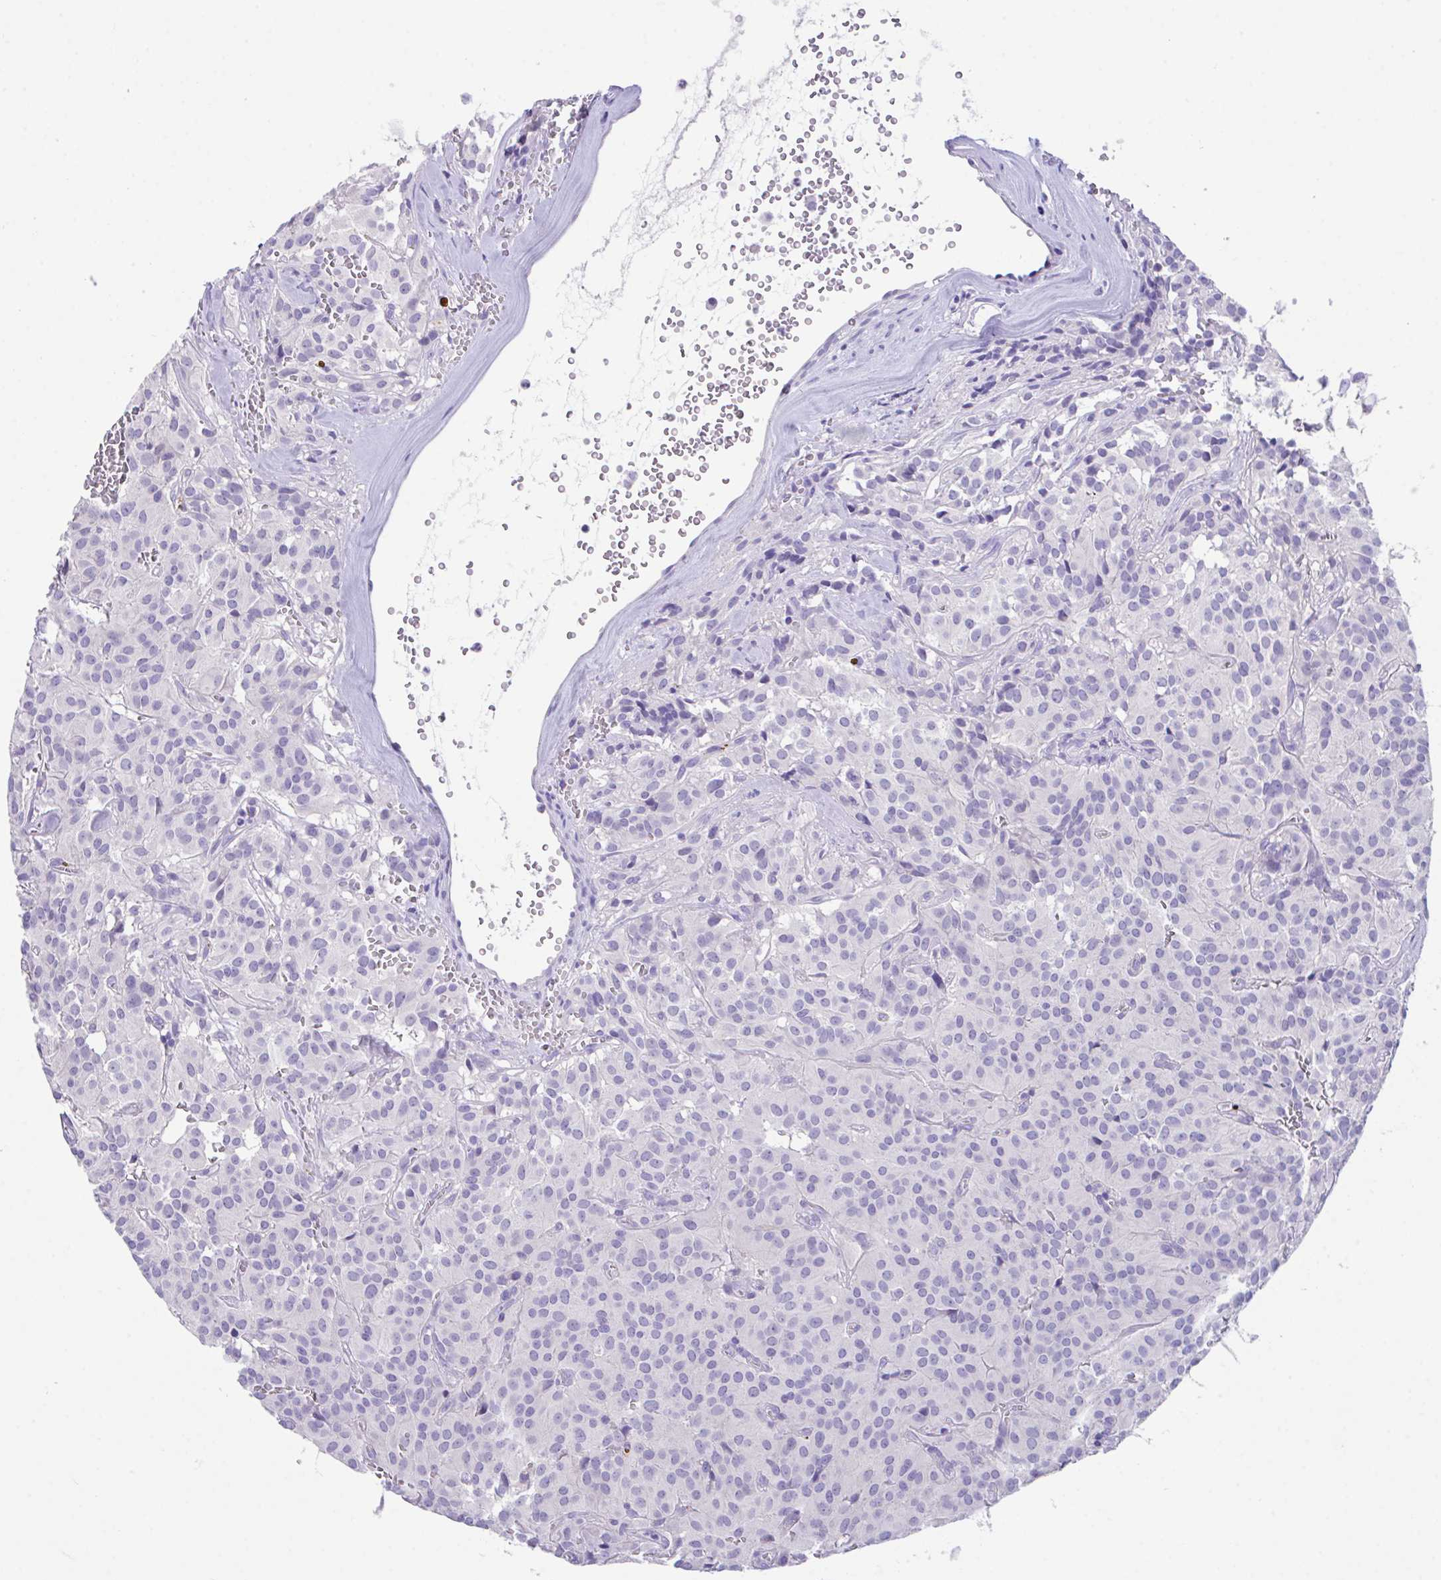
{"staining": {"intensity": "negative", "quantity": "none", "location": "none"}, "tissue": "glioma", "cell_type": "Tumor cells", "image_type": "cancer", "snomed": [{"axis": "morphology", "description": "Glioma, malignant, Low grade"}, {"axis": "topography", "description": "Brain"}], "caption": "A high-resolution micrograph shows IHC staining of low-grade glioma (malignant), which shows no significant staining in tumor cells. The staining is performed using DAB brown chromogen with nuclei counter-stained in using hematoxylin.", "gene": "HACD4", "patient": {"sex": "male", "age": 42}}